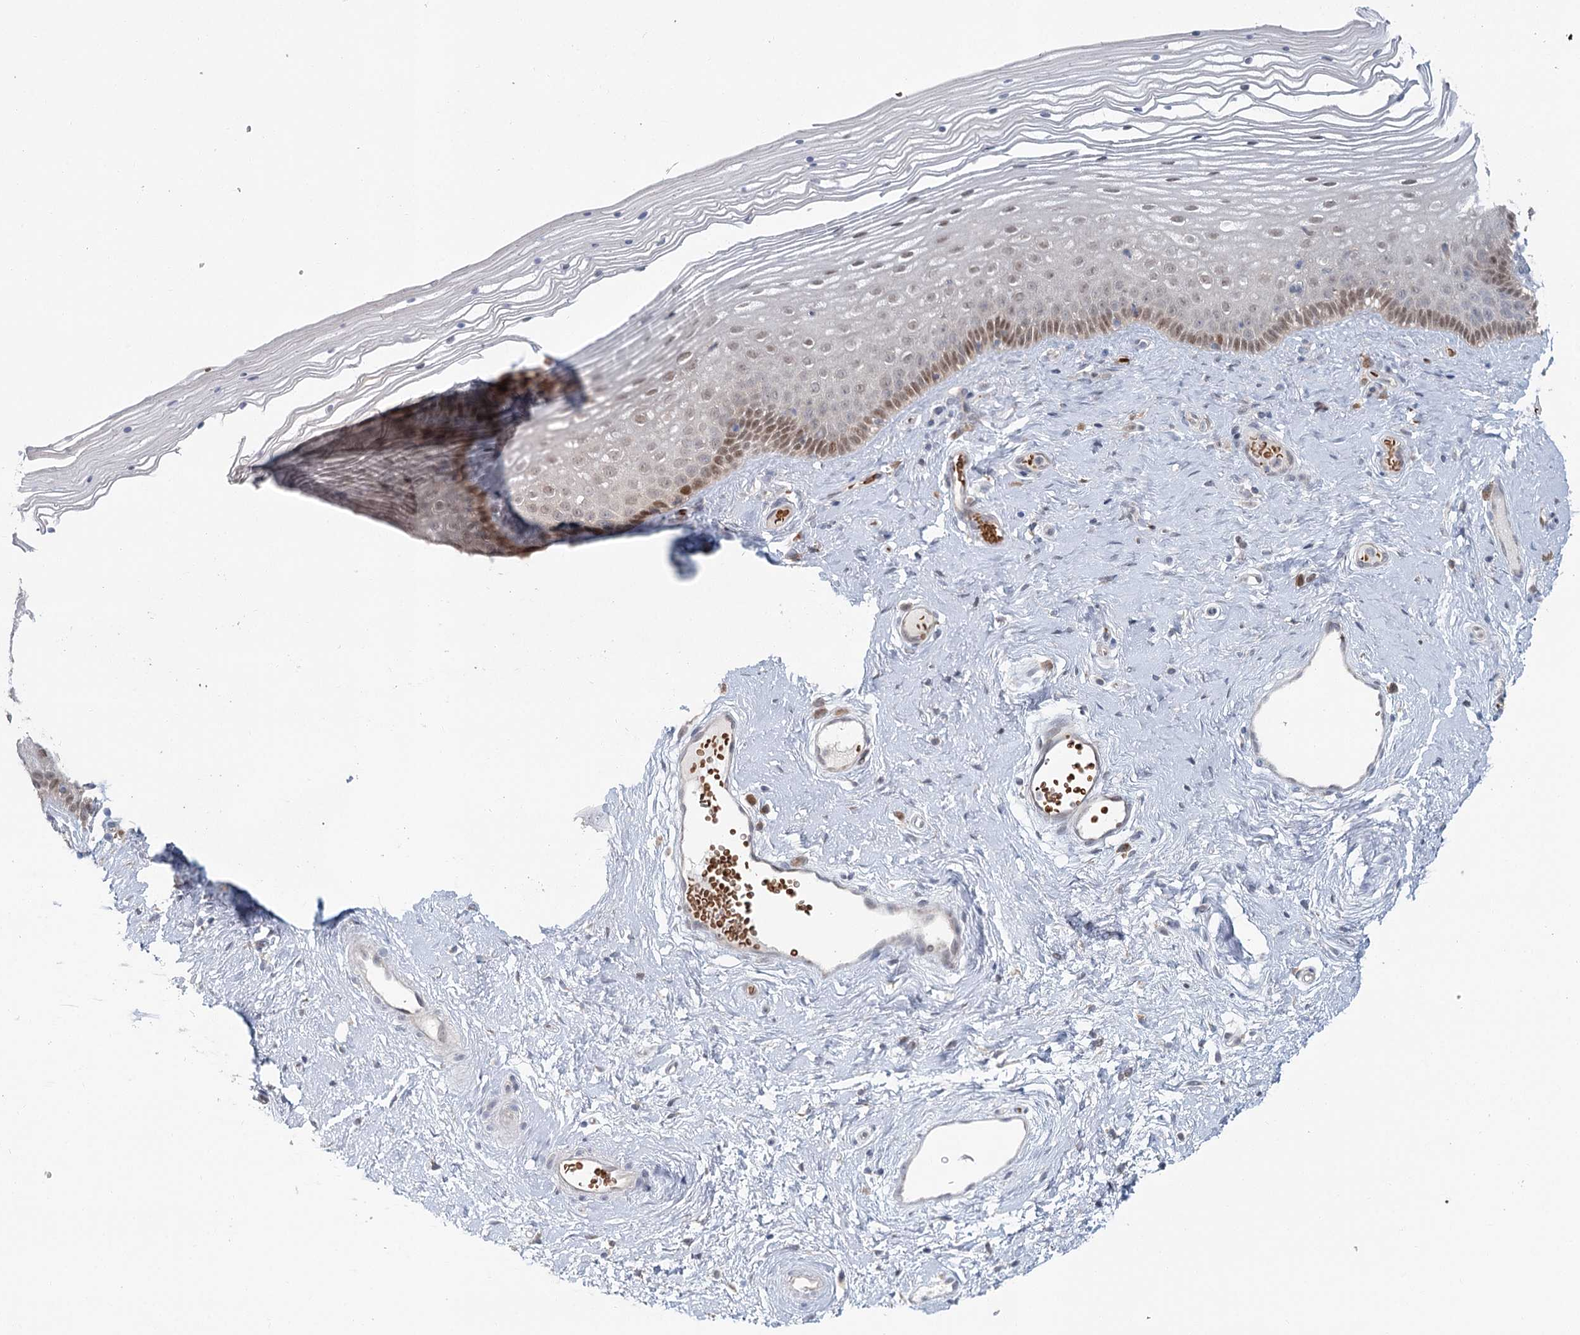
{"staining": {"intensity": "moderate", "quantity": "<25%", "location": "nuclear"}, "tissue": "vagina", "cell_type": "Squamous epithelial cells", "image_type": "normal", "snomed": [{"axis": "morphology", "description": "Normal tissue, NOS"}, {"axis": "topography", "description": "Vagina"}], "caption": "Approximately <25% of squamous epithelial cells in benign vagina show moderate nuclear protein staining as visualized by brown immunohistochemical staining.", "gene": "ADK", "patient": {"sex": "female", "age": 46}}